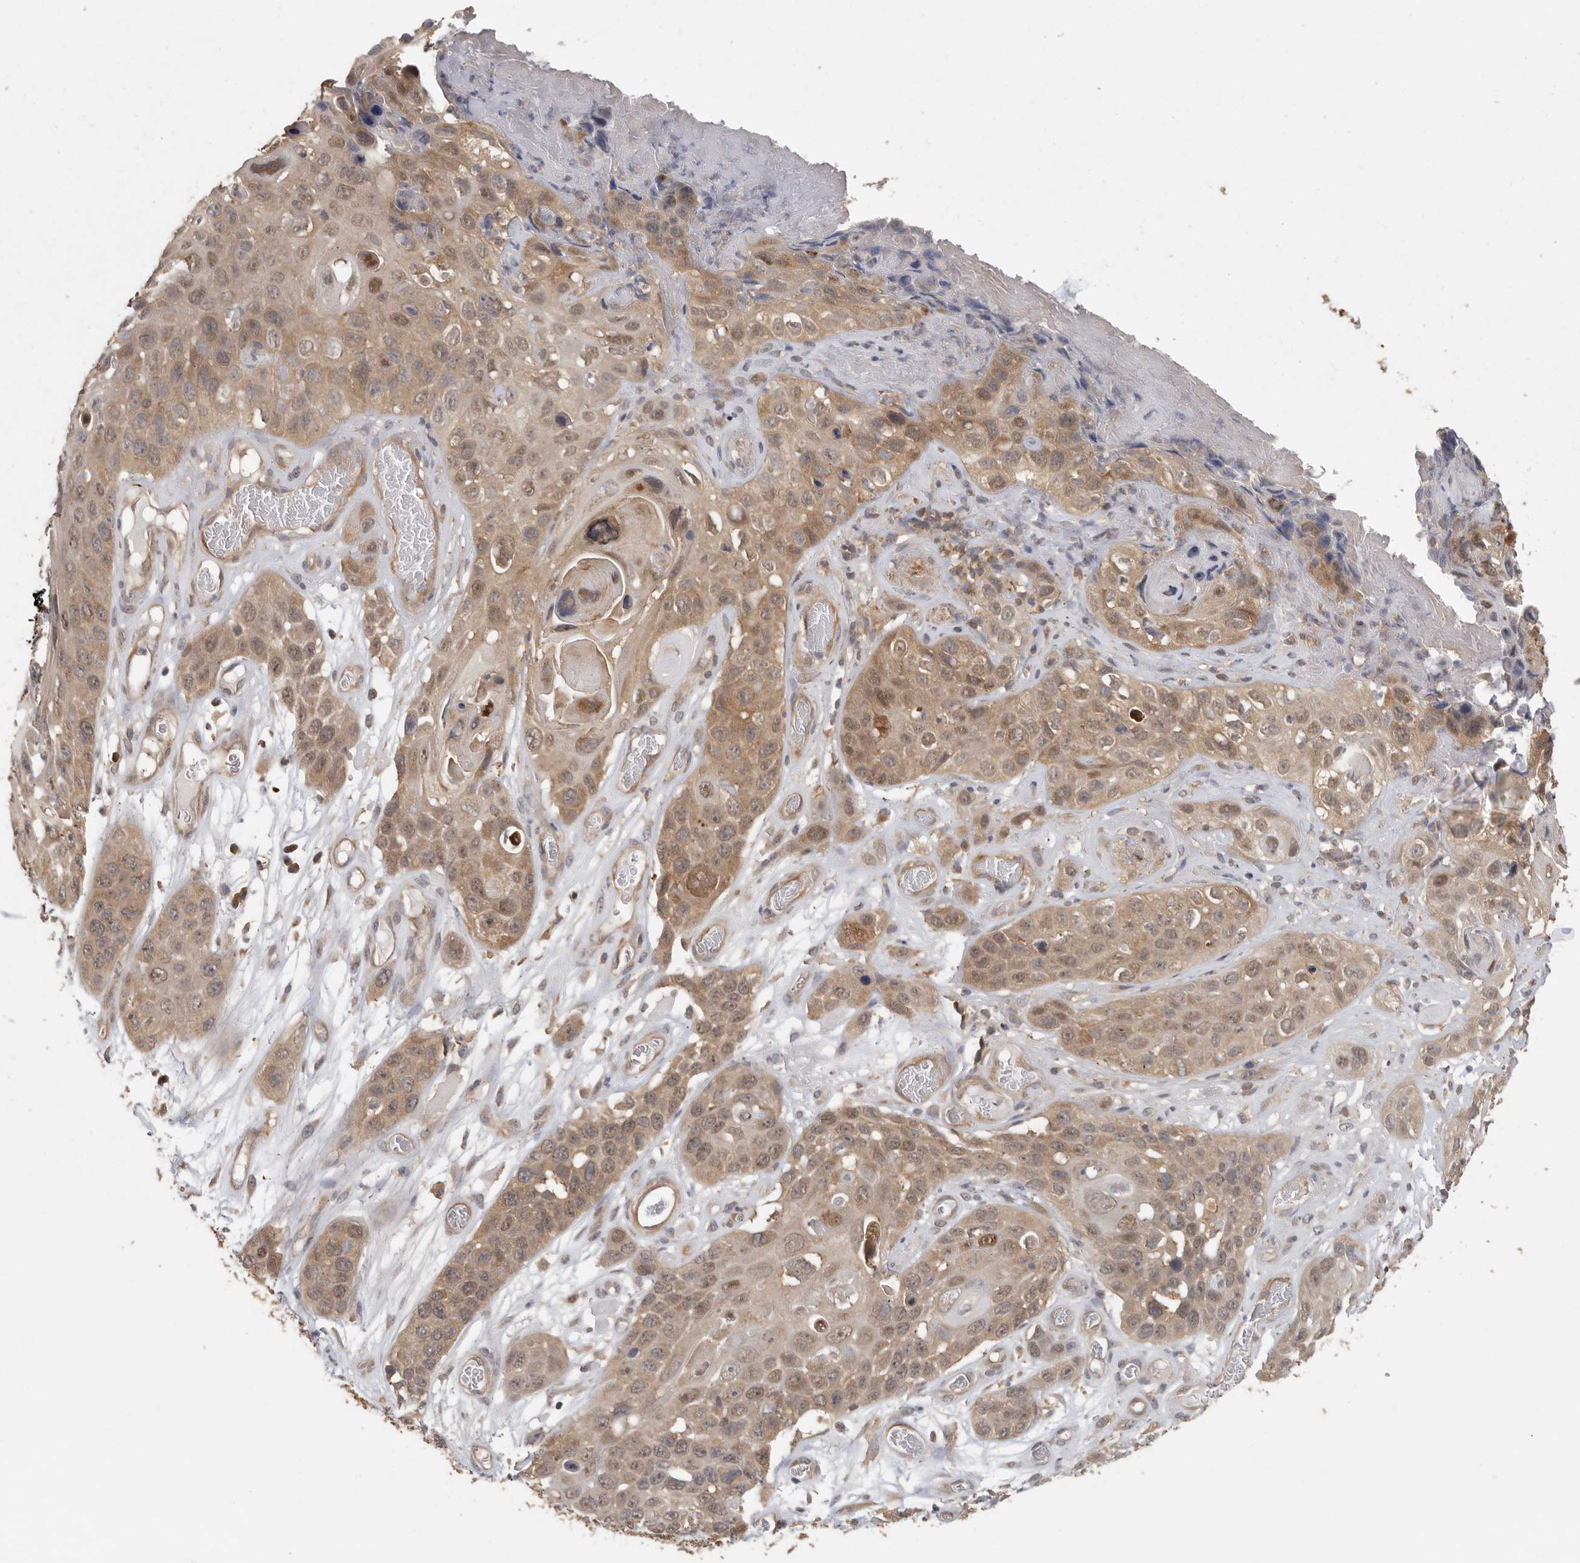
{"staining": {"intensity": "moderate", "quantity": ">75%", "location": "cytoplasmic/membranous,nuclear"}, "tissue": "skin cancer", "cell_type": "Tumor cells", "image_type": "cancer", "snomed": [{"axis": "morphology", "description": "Squamous cell carcinoma, NOS"}, {"axis": "topography", "description": "Skin"}], "caption": "Protein staining of skin cancer tissue demonstrates moderate cytoplasmic/membranous and nuclear positivity in about >75% of tumor cells. (Stains: DAB in brown, nuclei in blue, Microscopy: brightfield microscopy at high magnification).", "gene": "CCT8", "patient": {"sex": "male", "age": 55}}